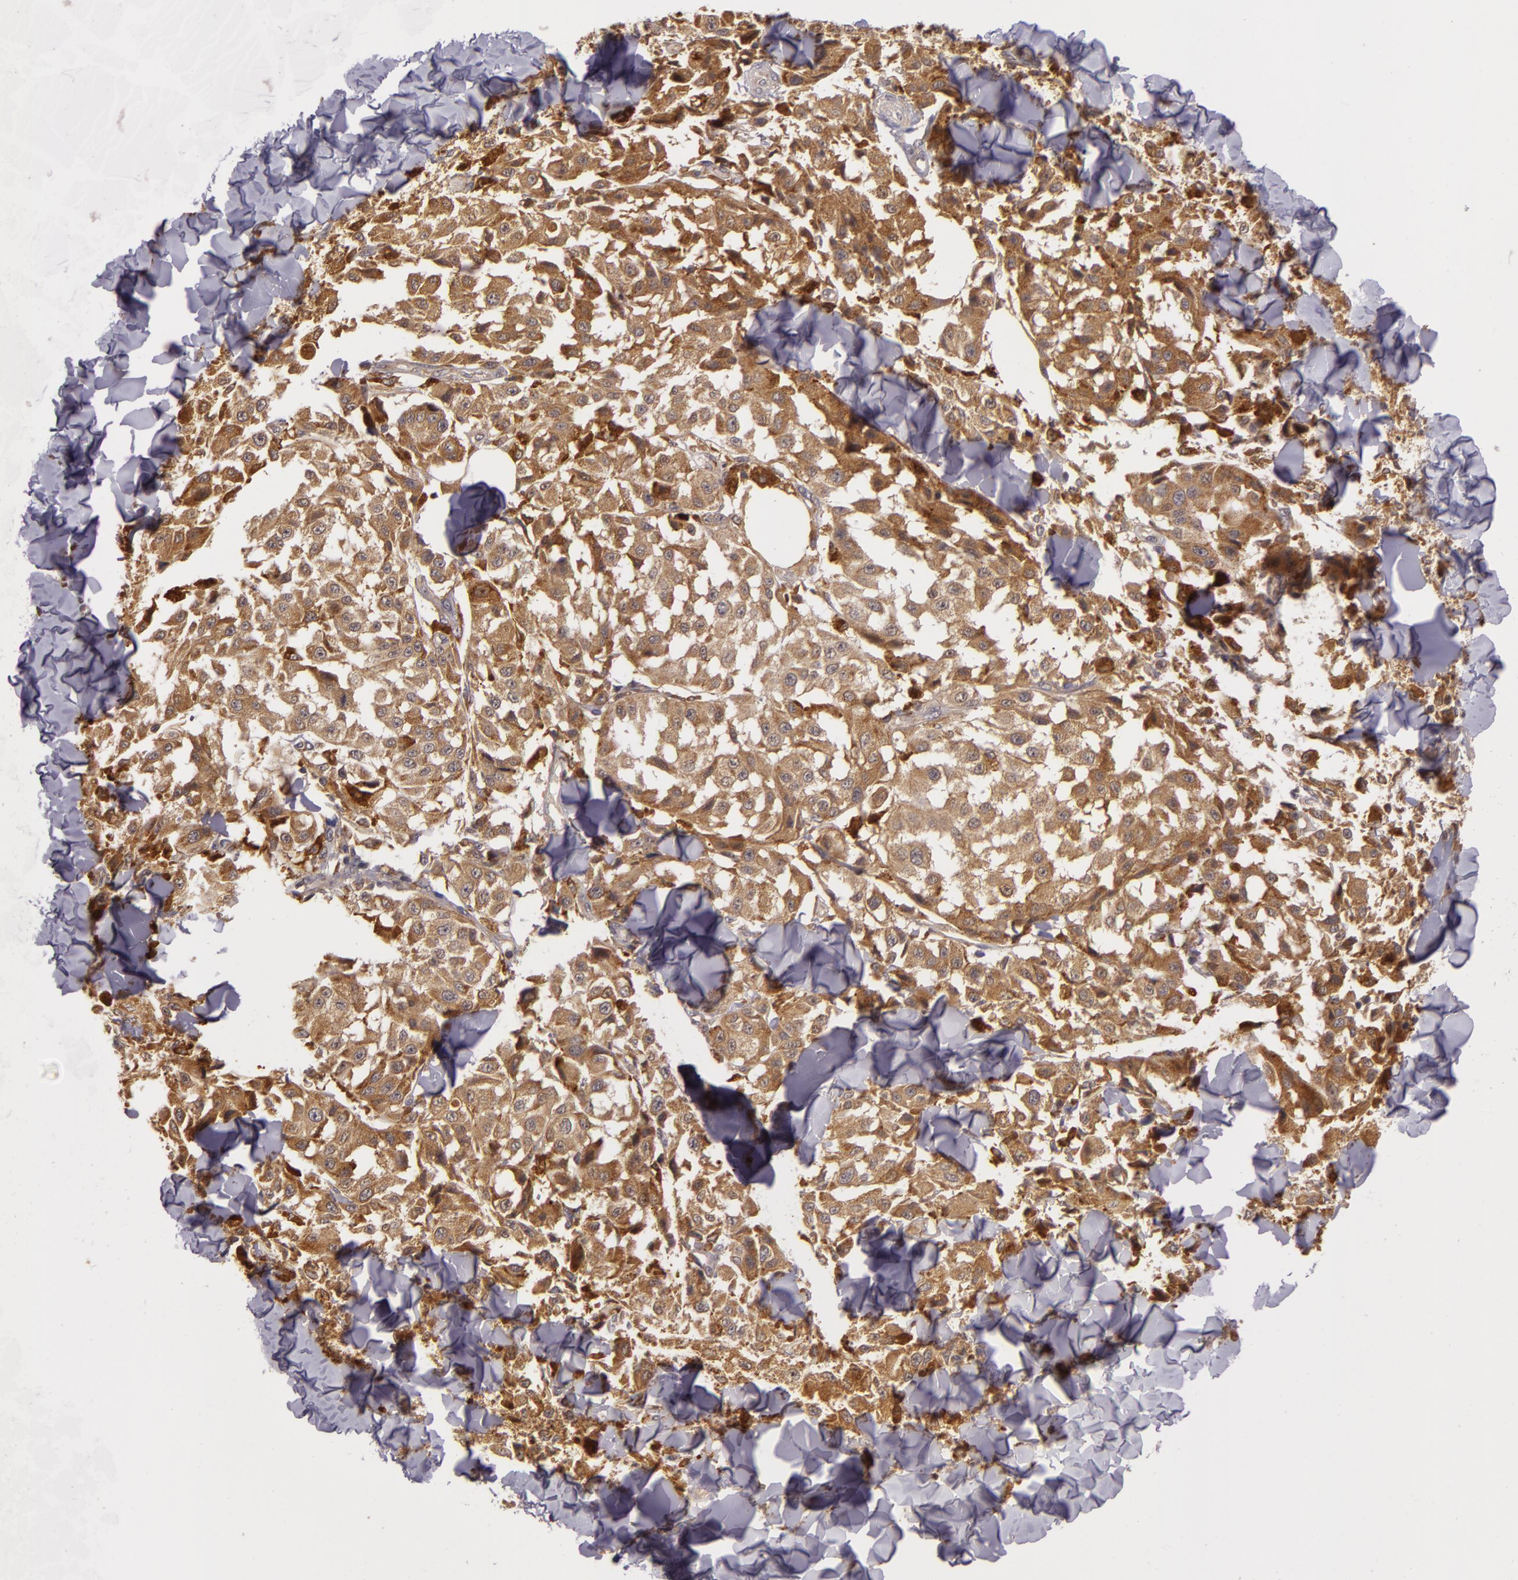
{"staining": {"intensity": "moderate", "quantity": ">75%", "location": "cytoplasmic/membranous"}, "tissue": "melanoma", "cell_type": "Tumor cells", "image_type": "cancer", "snomed": [{"axis": "morphology", "description": "Malignant melanoma, NOS"}, {"axis": "topography", "description": "Skin"}], "caption": "An immunohistochemistry image of tumor tissue is shown. Protein staining in brown highlights moderate cytoplasmic/membranous positivity in malignant melanoma within tumor cells. (Stains: DAB in brown, nuclei in blue, Microscopy: brightfield microscopy at high magnification).", "gene": "PPP1R3F", "patient": {"sex": "female", "age": 64}}